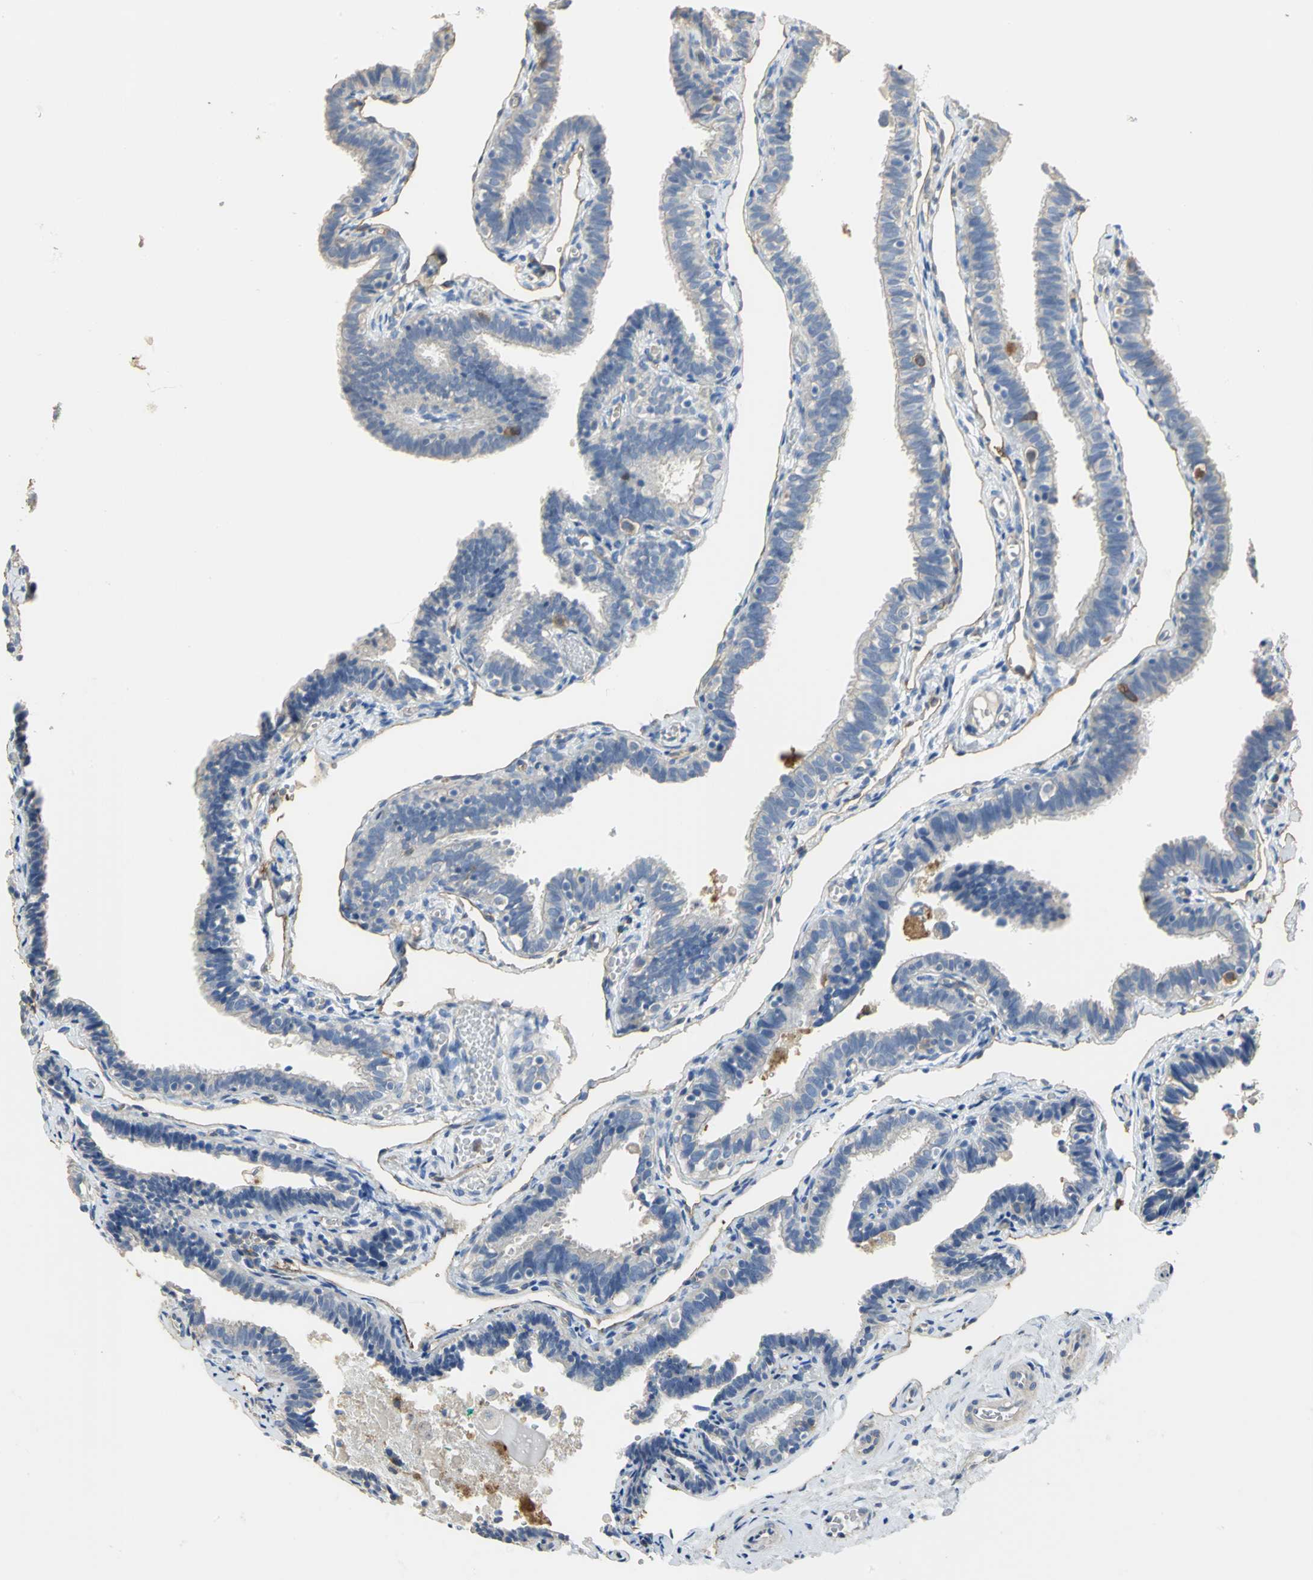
{"staining": {"intensity": "moderate", "quantity": "<25%", "location": "cytoplasmic/membranous"}, "tissue": "fallopian tube", "cell_type": "Glandular cells", "image_type": "normal", "snomed": [{"axis": "morphology", "description": "Normal tissue, NOS"}, {"axis": "topography", "description": "Fallopian tube"}], "caption": "Moderate cytoplasmic/membranous protein staining is present in about <25% of glandular cells in fallopian tube.", "gene": "DLGAP5", "patient": {"sex": "female", "age": 46}}